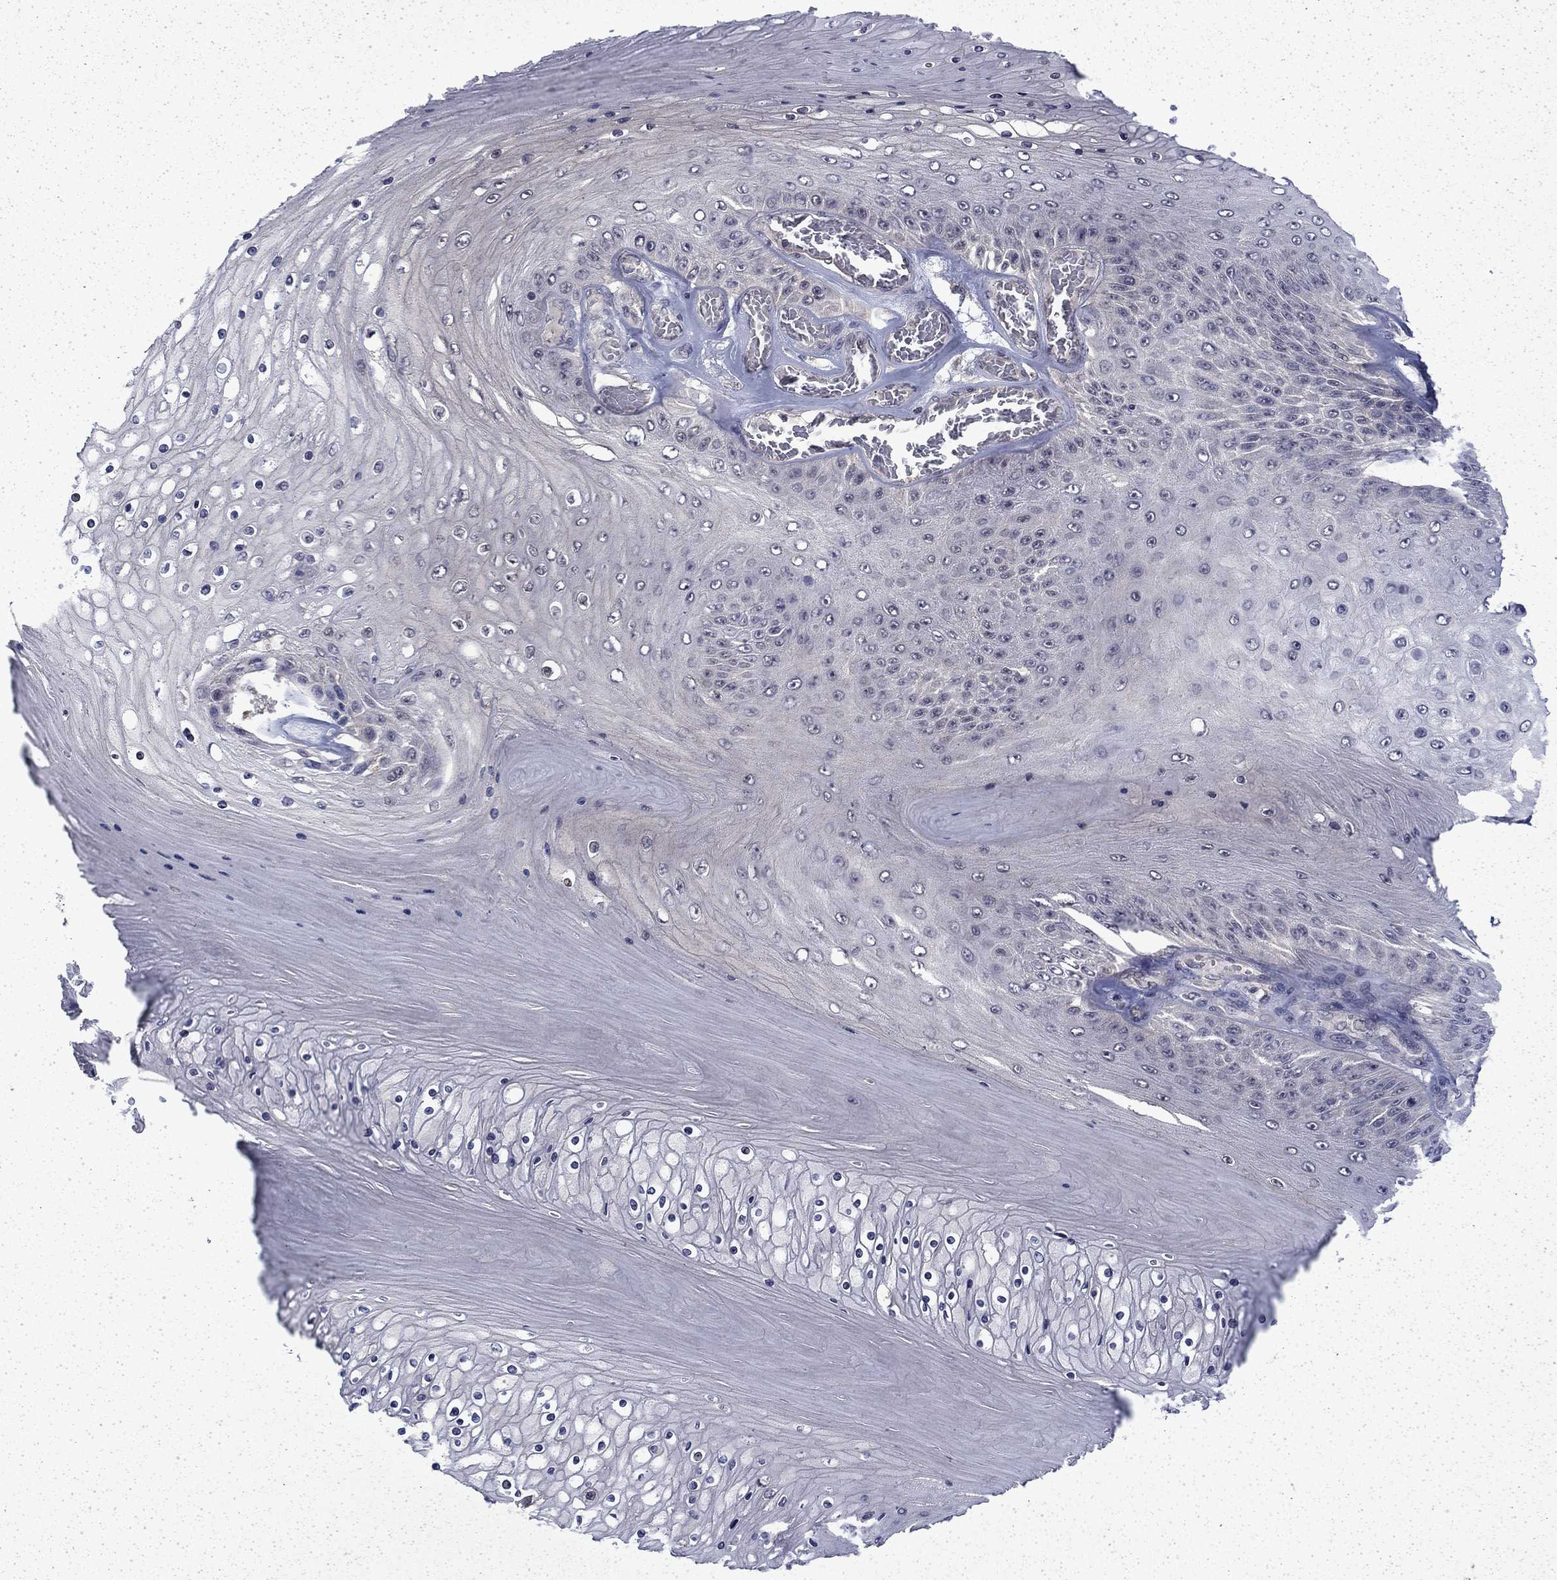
{"staining": {"intensity": "negative", "quantity": "none", "location": "none"}, "tissue": "skin cancer", "cell_type": "Tumor cells", "image_type": "cancer", "snomed": [{"axis": "morphology", "description": "Squamous cell carcinoma, NOS"}, {"axis": "topography", "description": "Skin"}], "caption": "IHC histopathology image of squamous cell carcinoma (skin) stained for a protein (brown), which shows no staining in tumor cells. (DAB (3,3'-diaminobenzidine) immunohistochemistry (IHC) with hematoxylin counter stain).", "gene": "CHAT", "patient": {"sex": "male", "age": 62}}